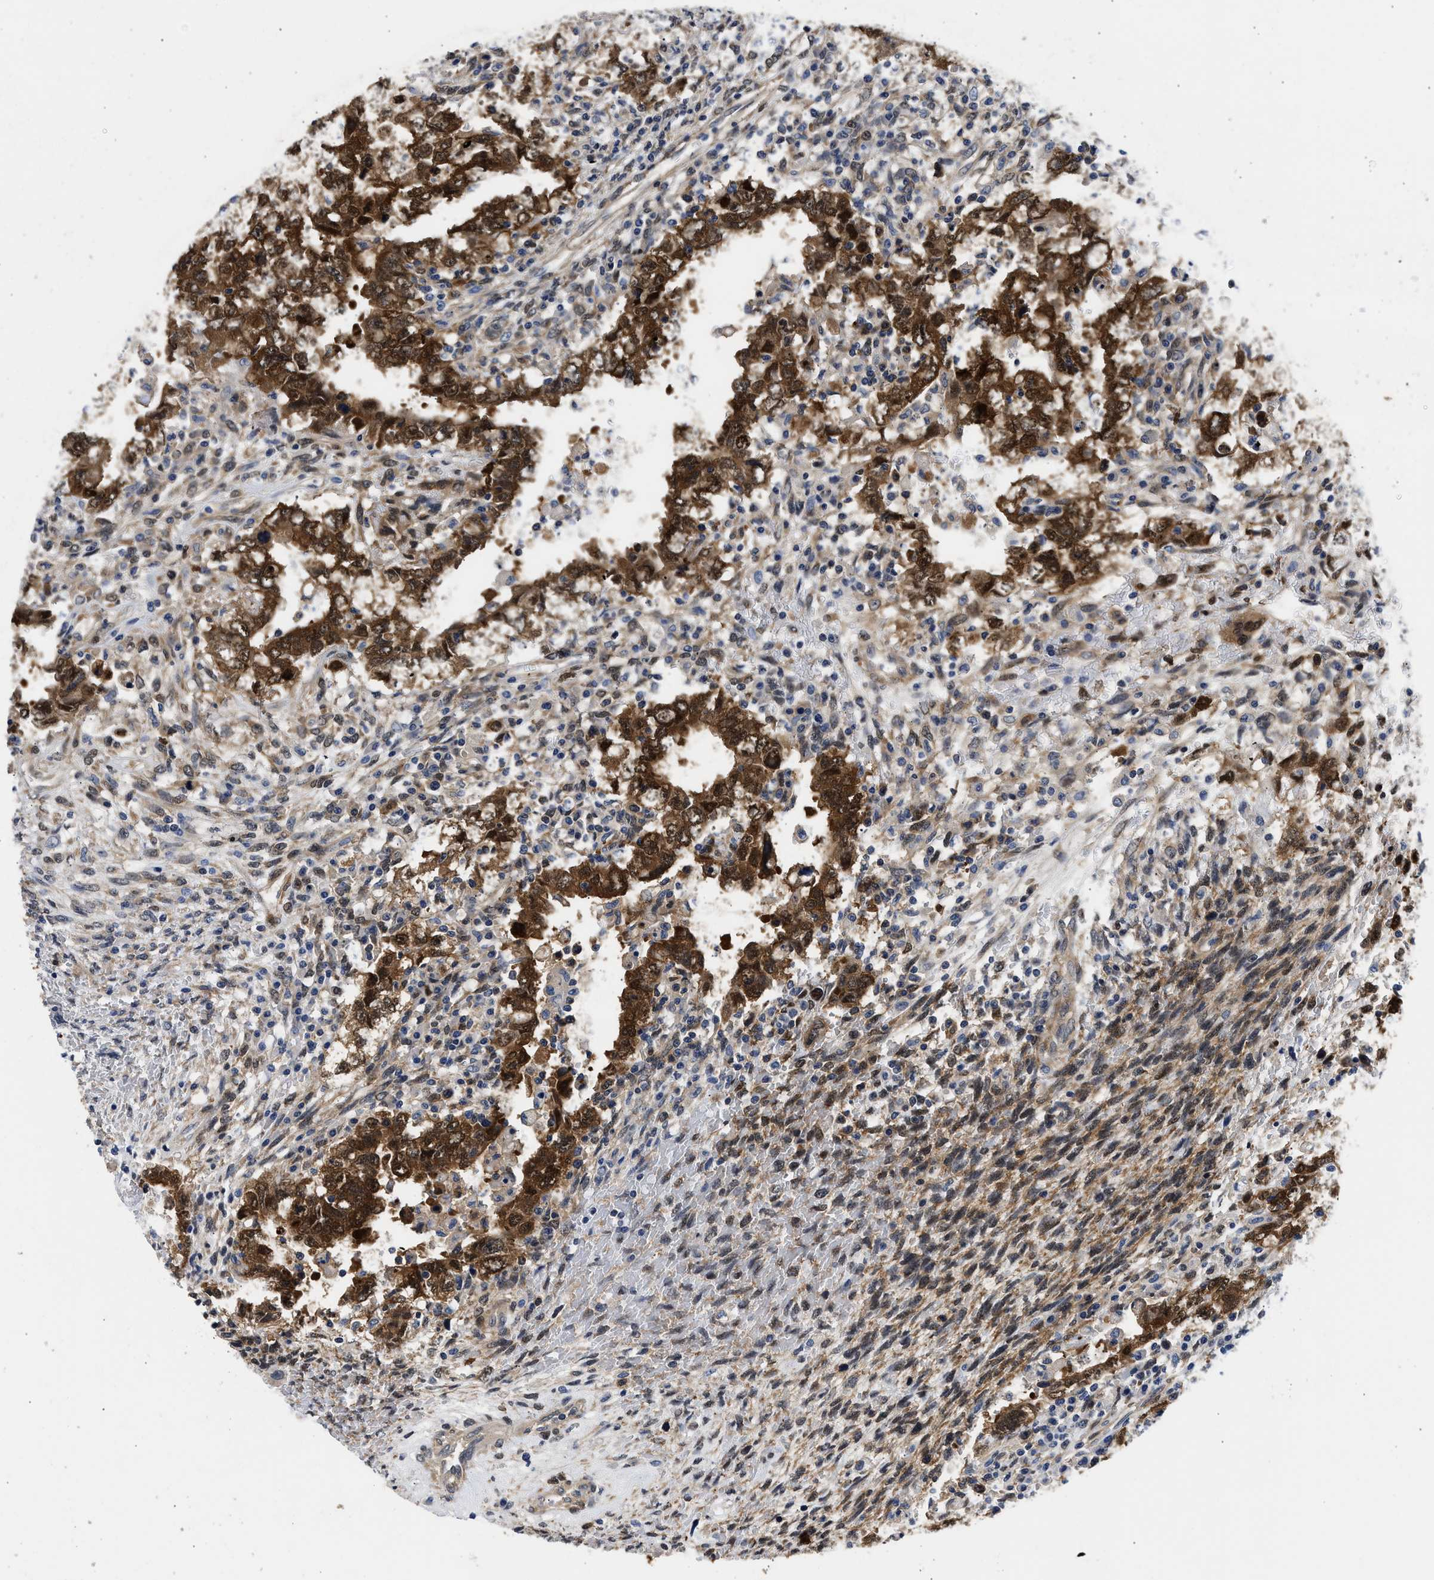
{"staining": {"intensity": "strong", "quantity": ">75%", "location": "cytoplasmic/membranous"}, "tissue": "testis cancer", "cell_type": "Tumor cells", "image_type": "cancer", "snomed": [{"axis": "morphology", "description": "Carcinoma, Embryonal, NOS"}, {"axis": "topography", "description": "Testis"}], "caption": "A photomicrograph of human embryonal carcinoma (testis) stained for a protein displays strong cytoplasmic/membranous brown staining in tumor cells.", "gene": "XPO5", "patient": {"sex": "male", "age": 26}}